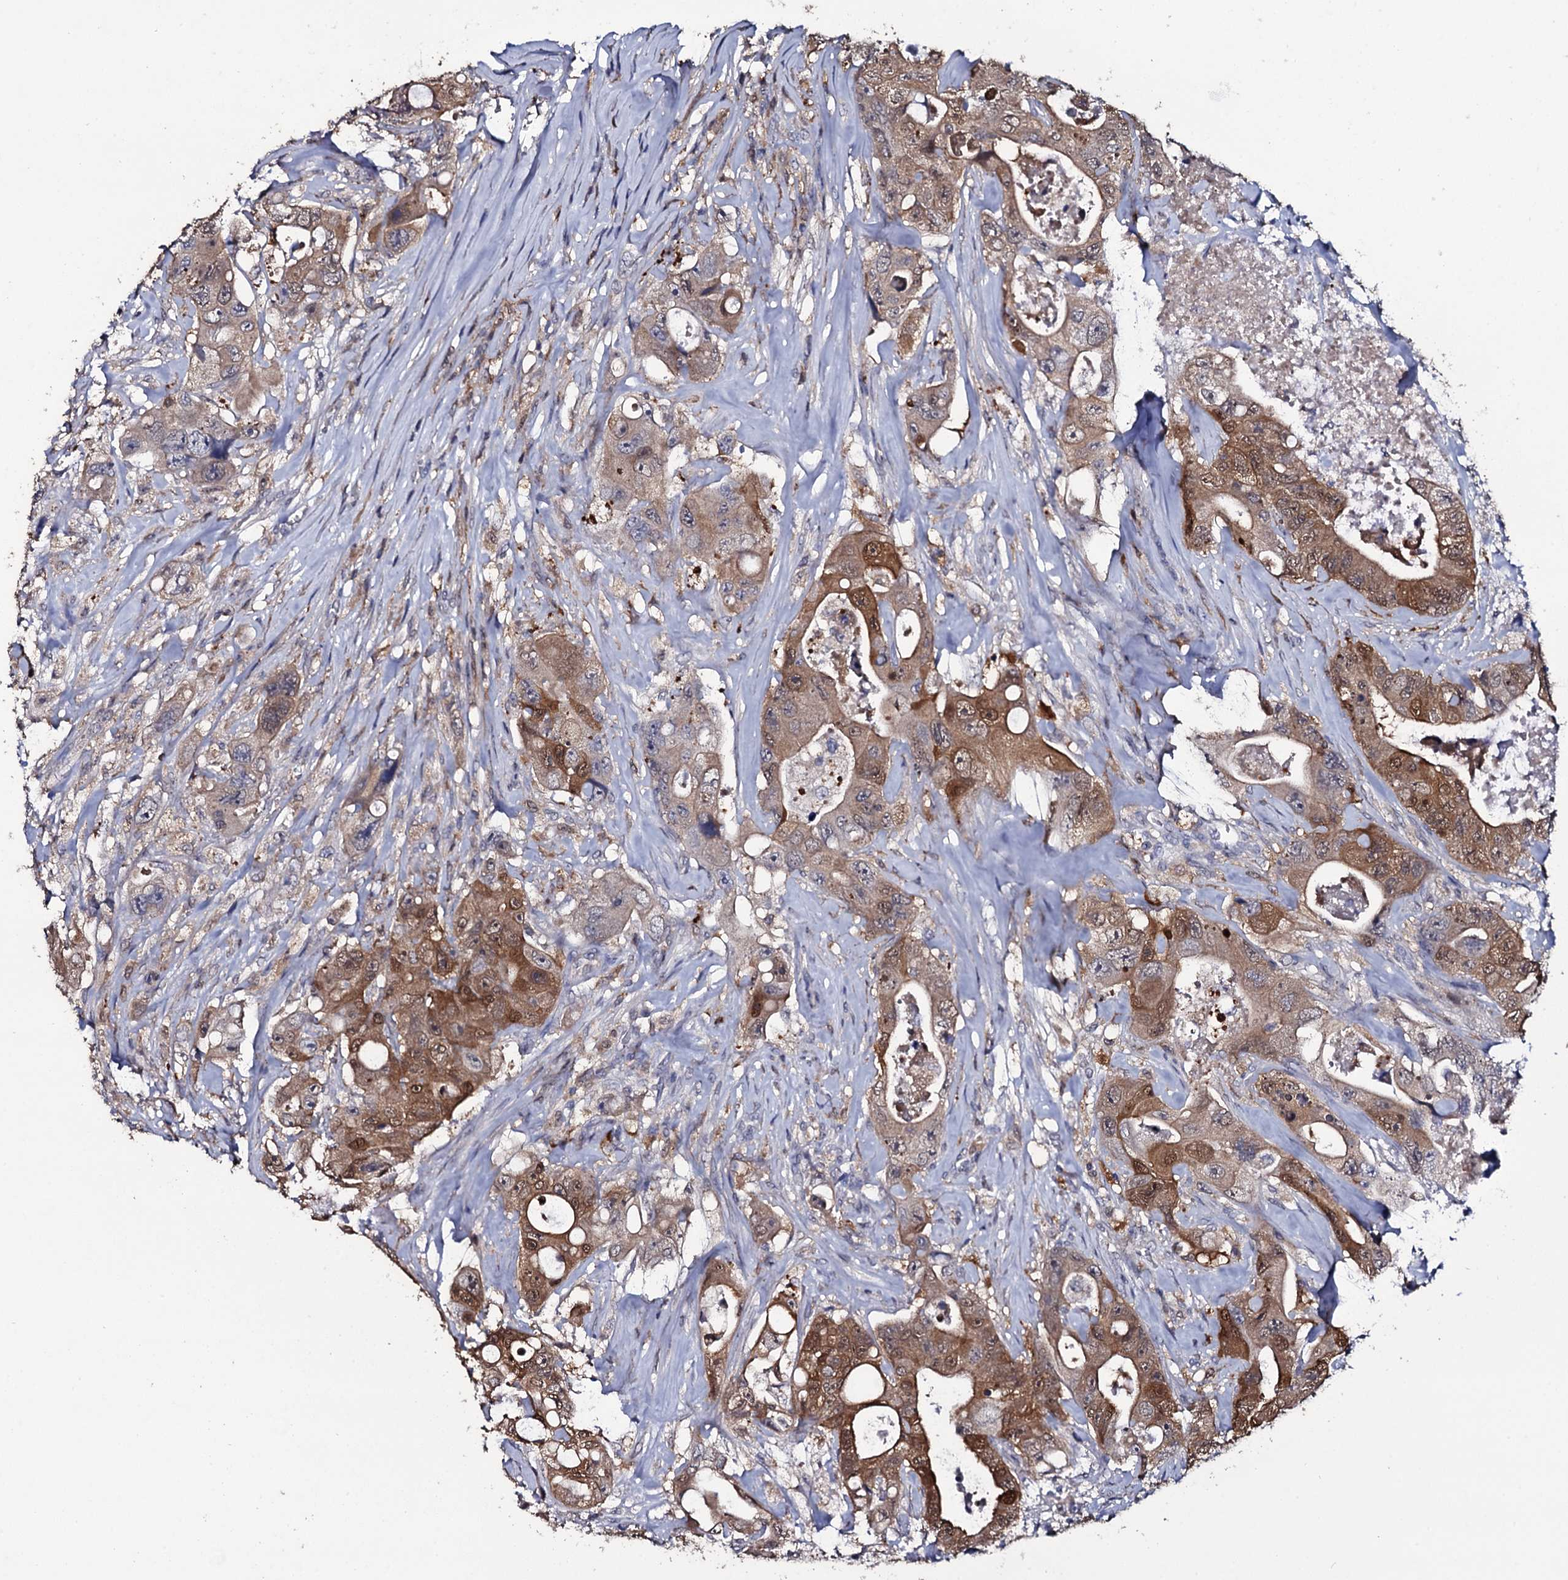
{"staining": {"intensity": "moderate", "quantity": ">75%", "location": "cytoplasmic/membranous,nuclear"}, "tissue": "colorectal cancer", "cell_type": "Tumor cells", "image_type": "cancer", "snomed": [{"axis": "morphology", "description": "Adenocarcinoma, NOS"}, {"axis": "topography", "description": "Colon"}], "caption": "This histopathology image shows immunohistochemistry staining of human colorectal cancer (adenocarcinoma), with medium moderate cytoplasmic/membranous and nuclear positivity in about >75% of tumor cells.", "gene": "CRYL1", "patient": {"sex": "female", "age": 46}}